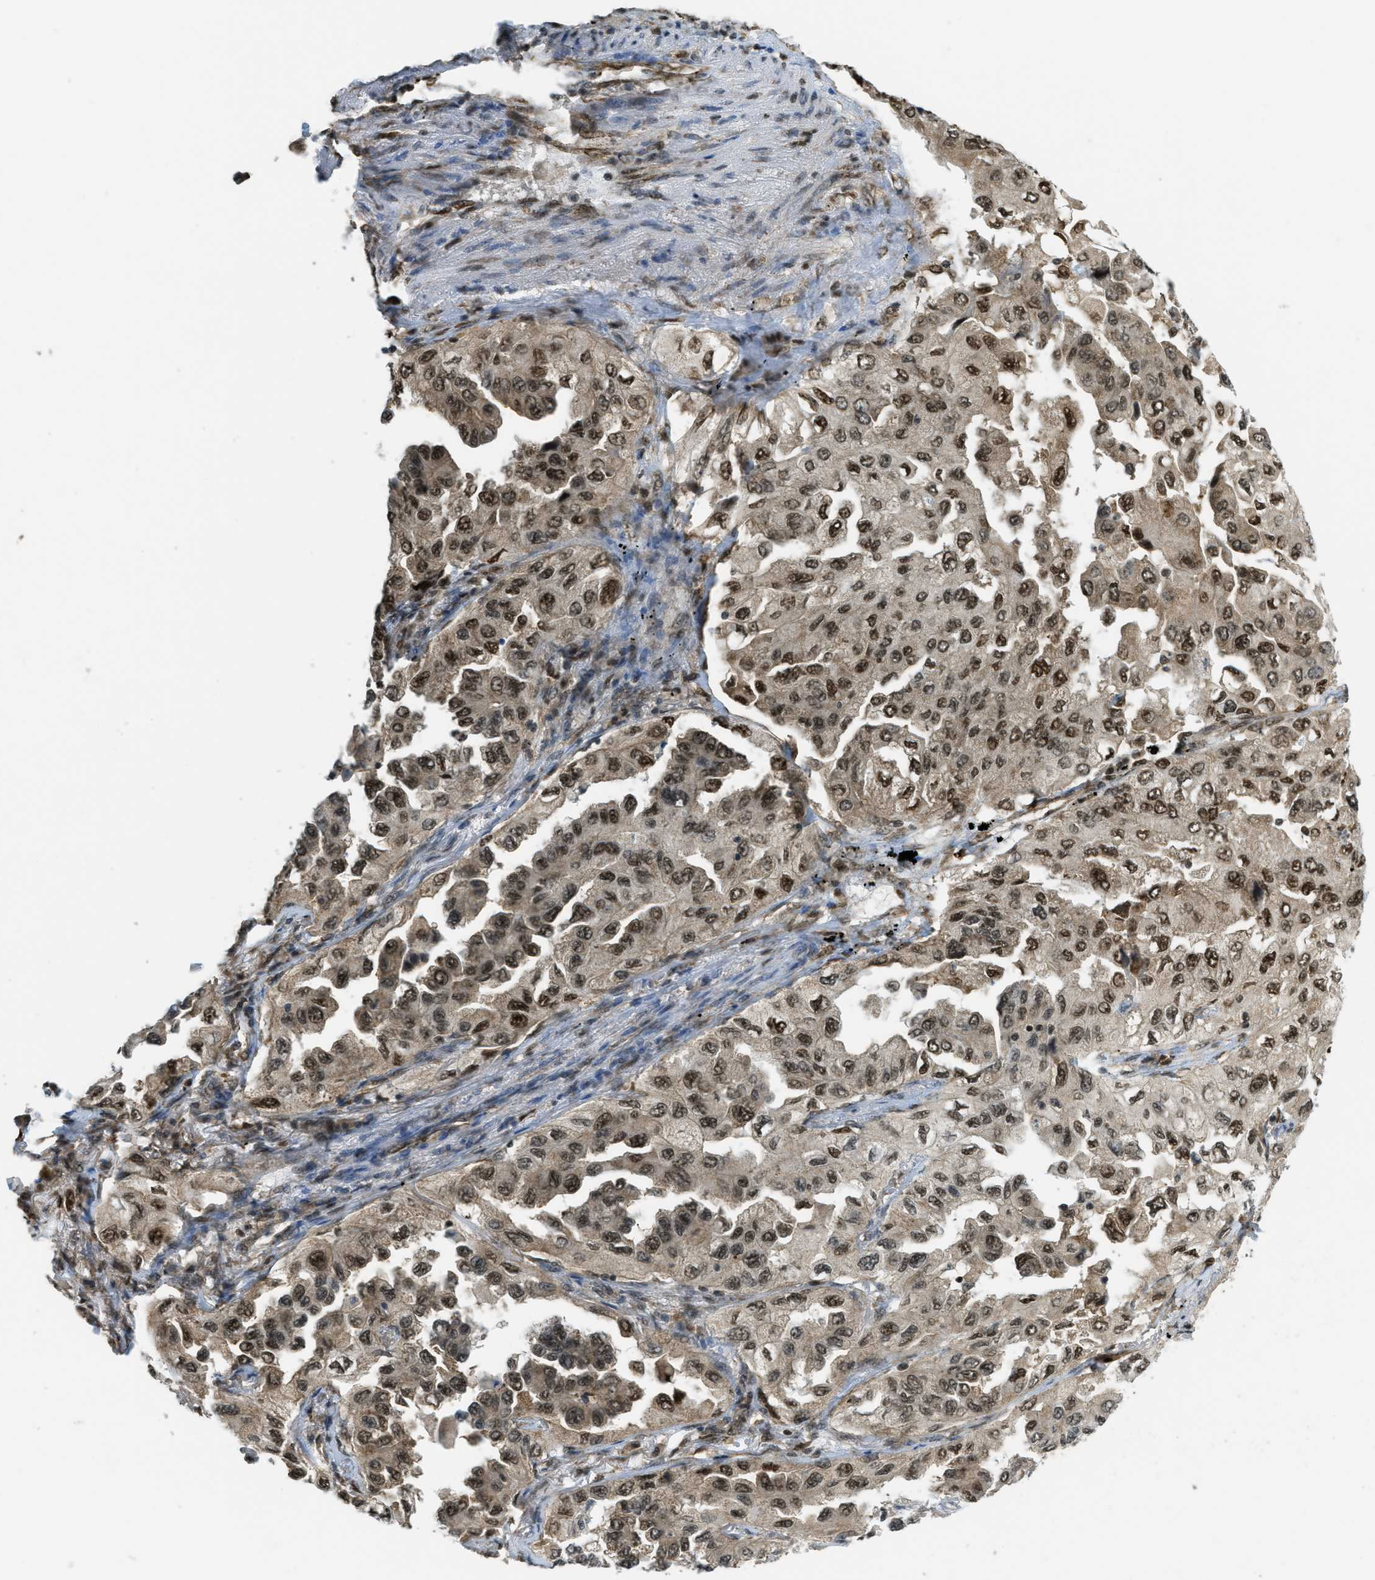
{"staining": {"intensity": "strong", "quantity": "25%-75%", "location": "cytoplasmic/membranous,nuclear"}, "tissue": "lung cancer", "cell_type": "Tumor cells", "image_type": "cancer", "snomed": [{"axis": "morphology", "description": "Adenocarcinoma, NOS"}, {"axis": "topography", "description": "Lung"}], "caption": "There is high levels of strong cytoplasmic/membranous and nuclear expression in tumor cells of lung cancer (adenocarcinoma), as demonstrated by immunohistochemical staining (brown color).", "gene": "TNPO1", "patient": {"sex": "female", "age": 65}}